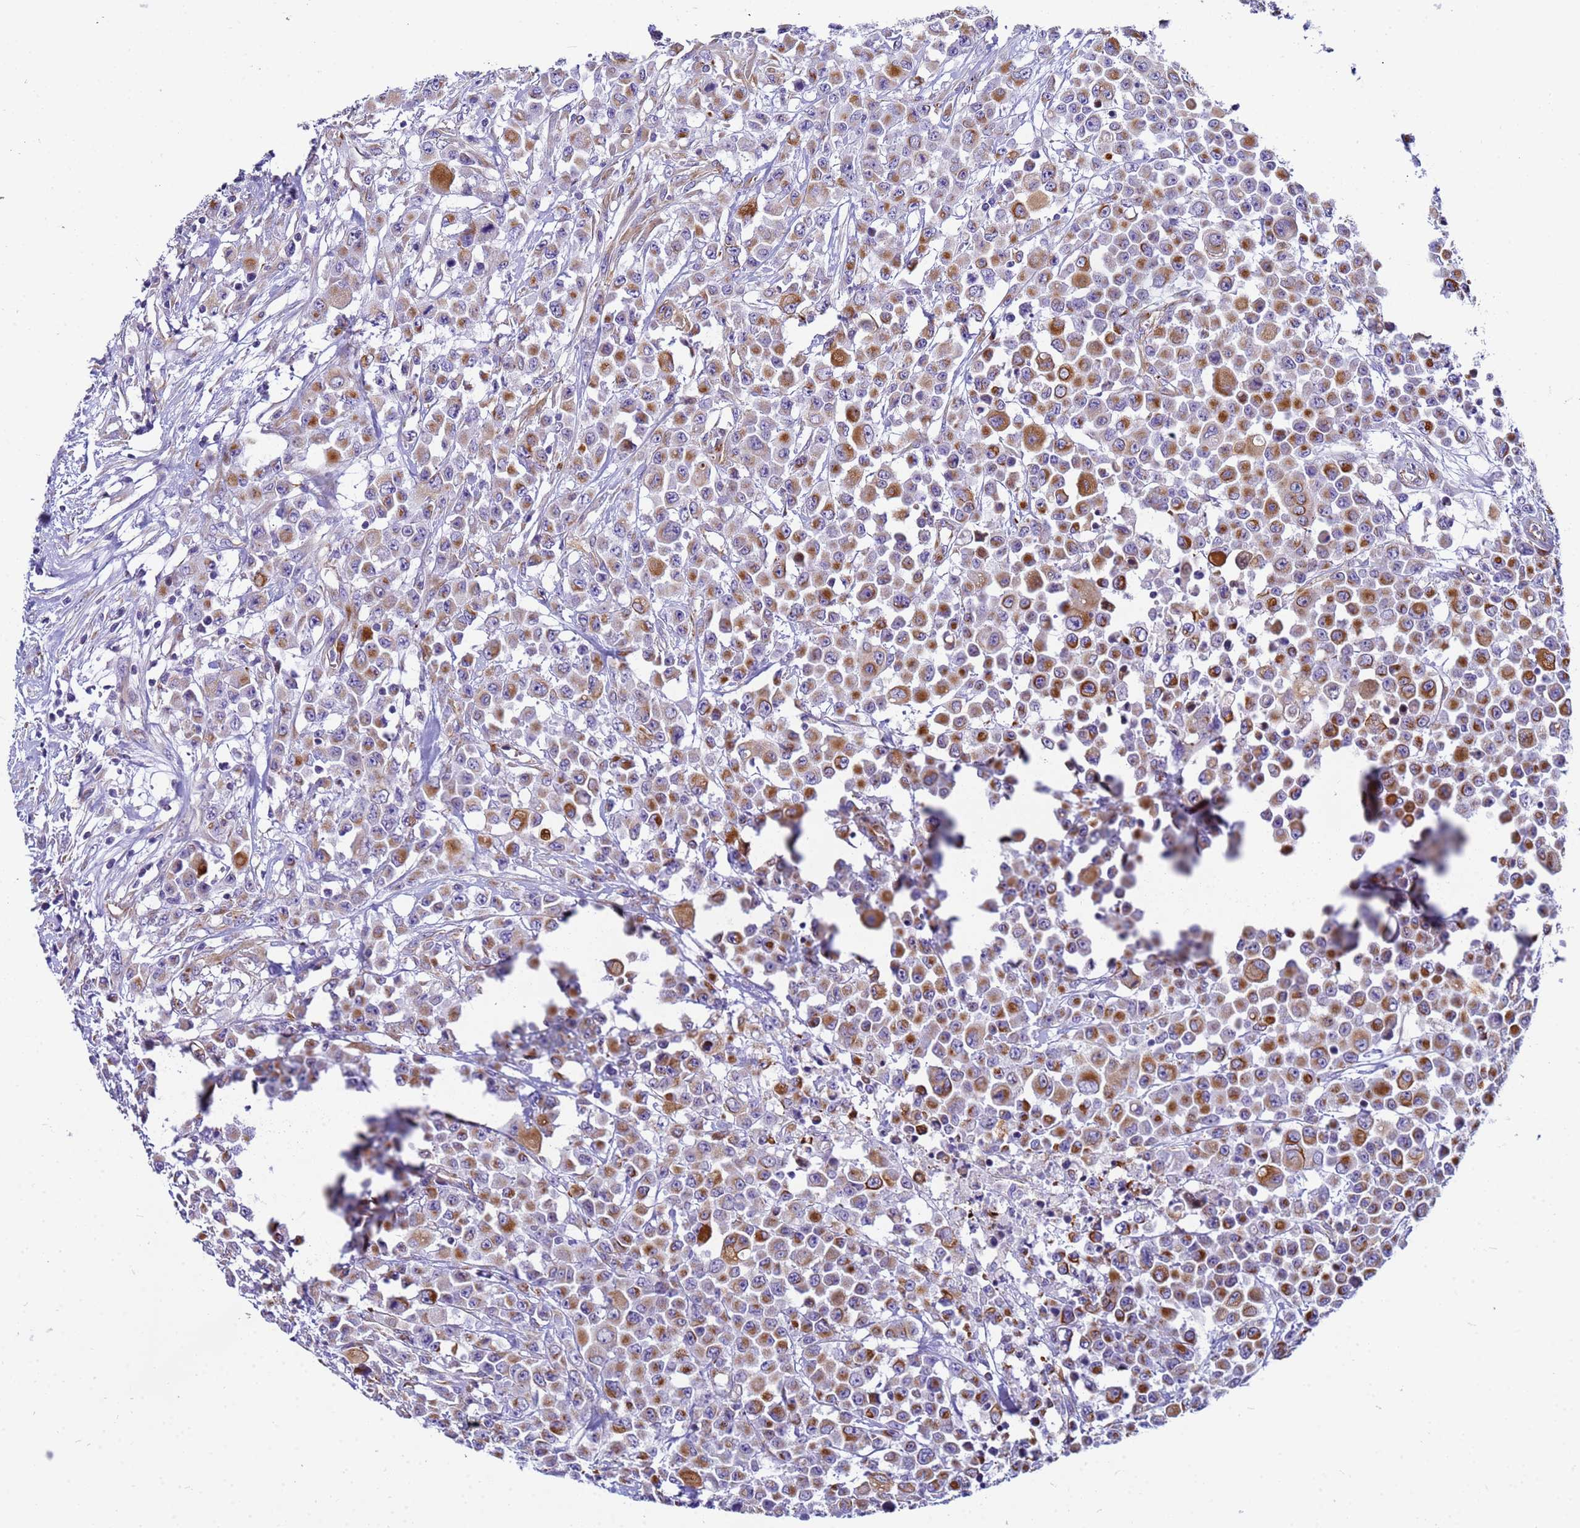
{"staining": {"intensity": "moderate", "quantity": "25%-75%", "location": "cytoplasmic/membranous"}, "tissue": "colorectal cancer", "cell_type": "Tumor cells", "image_type": "cancer", "snomed": [{"axis": "morphology", "description": "Adenocarcinoma, NOS"}, {"axis": "topography", "description": "Colon"}], "caption": "The micrograph exhibits immunohistochemical staining of colorectal adenocarcinoma. There is moderate cytoplasmic/membranous staining is identified in approximately 25%-75% of tumor cells.", "gene": "UBXN2B", "patient": {"sex": "male", "age": 51}}